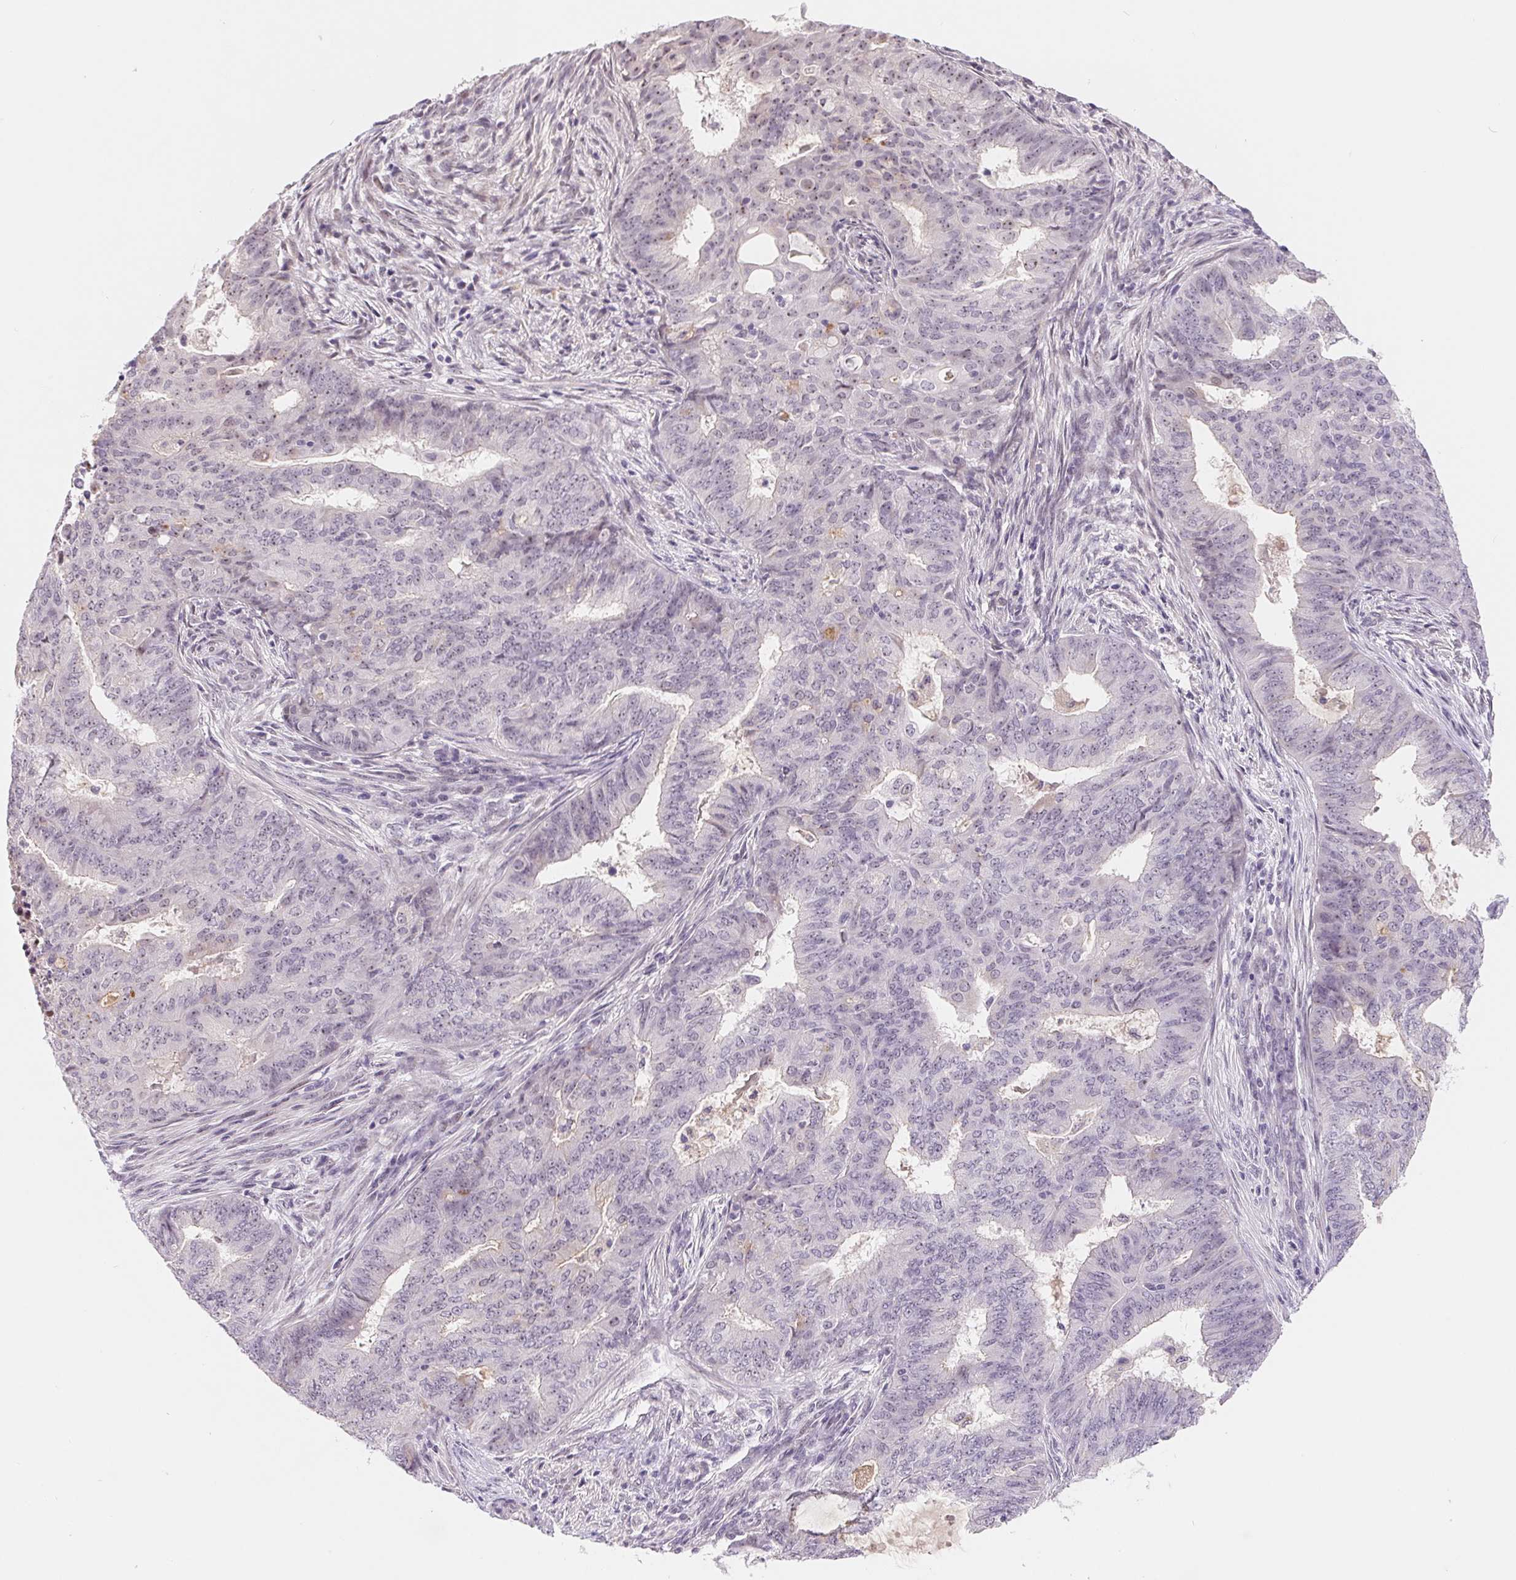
{"staining": {"intensity": "negative", "quantity": "none", "location": "none"}, "tissue": "endometrial cancer", "cell_type": "Tumor cells", "image_type": "cancer", "snomed": [{"axis": "morphology", "description": "Adenocarcinoma, NOS"}, {"axis": "topography", "description": "Endometrium"}], "caption": "IHC photomicrograph of neoplastic tissue: adenocarcinoma (endometrial) stained with DAB reveals no significant protein staining in tumor cells. (IHC, brightfield microscopy, high magnification).", "gene": "LCA5L", "patient": {"sex": "female", "age": 62}}